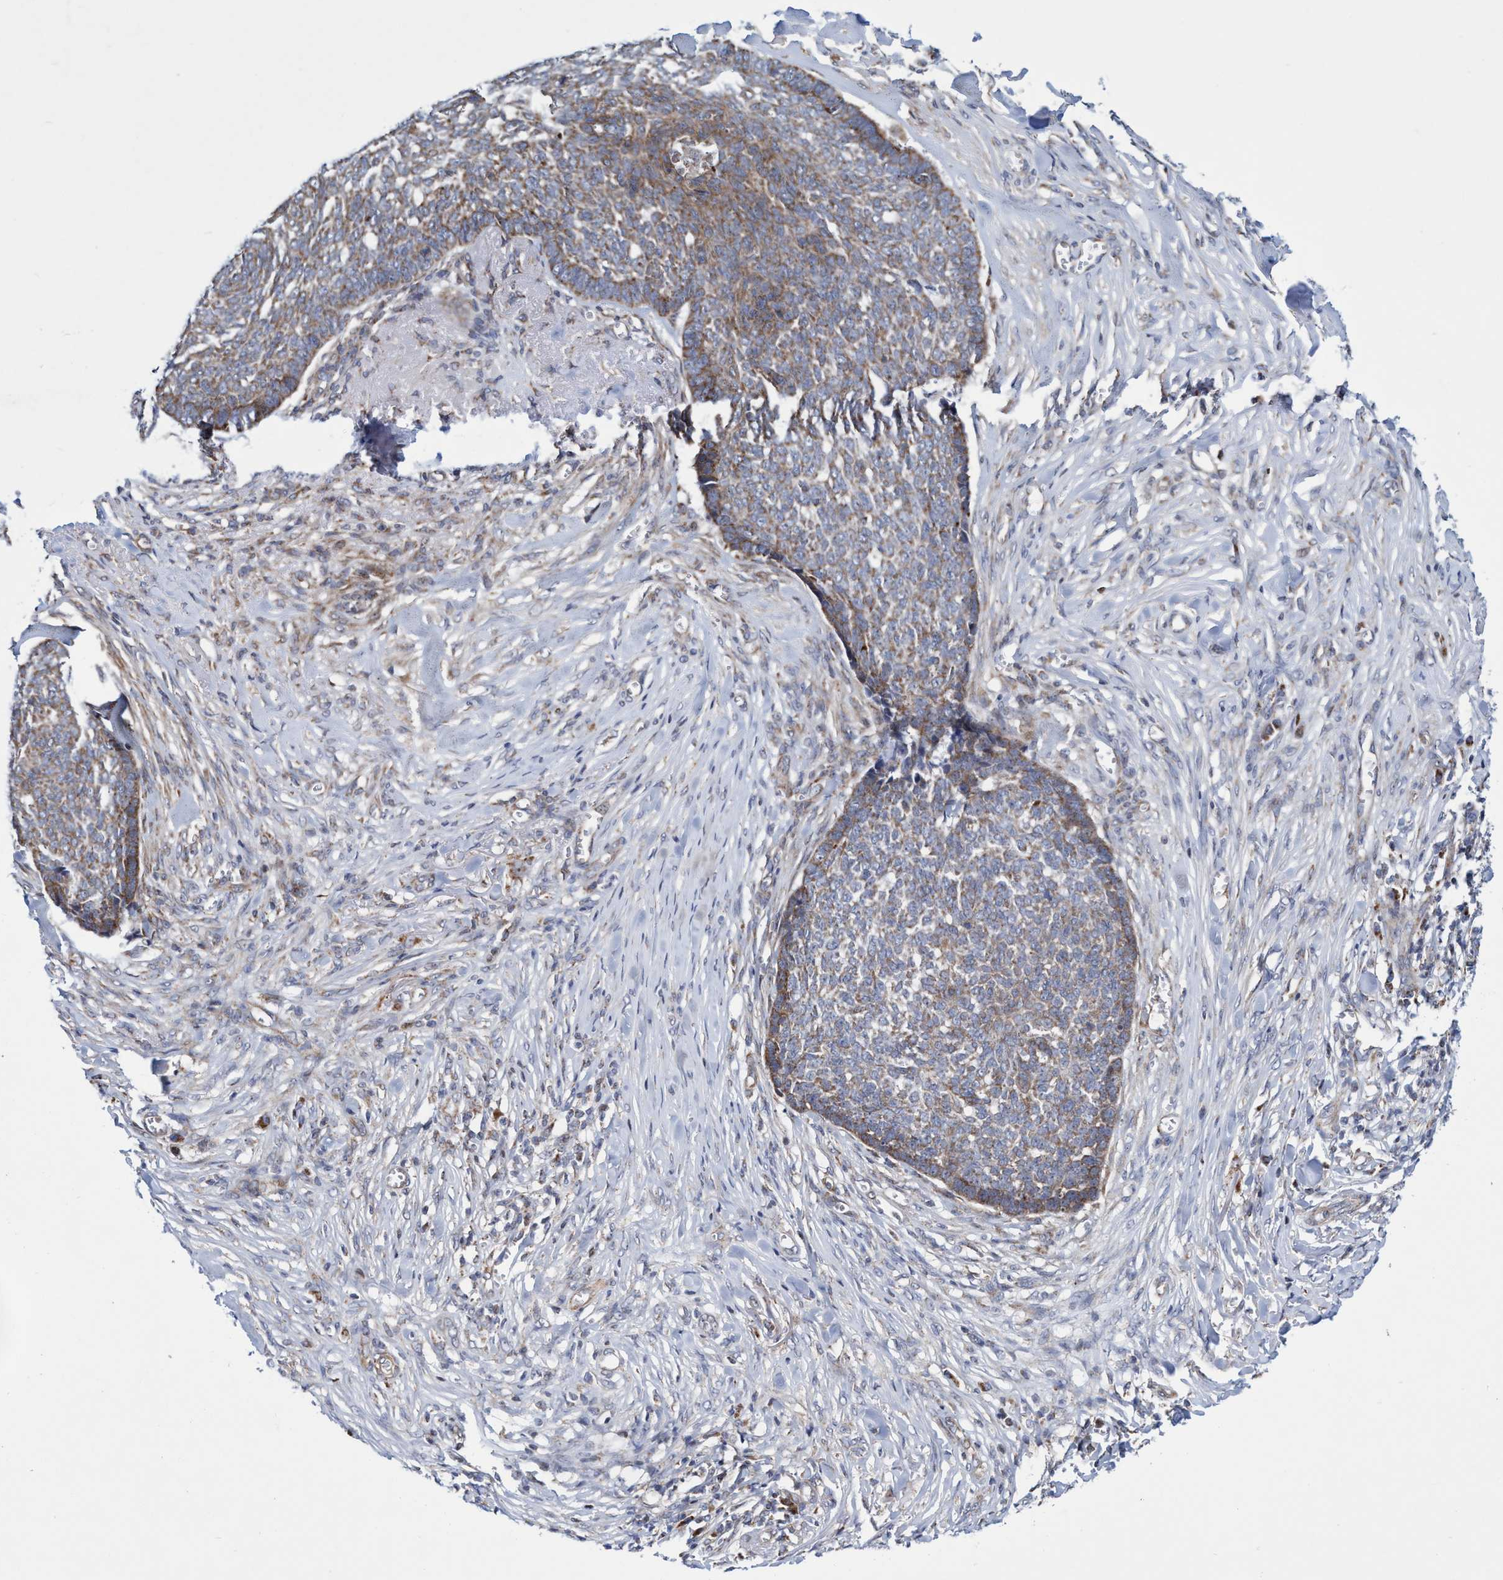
{"staining": {"intensity": "moderate", "quantity": ">75%", "location": "cytoplasmic/membranous"}, "tissue": "skin cancer", "cell_type": "Tumor cells", "image_type": "cancer", "snomed": [{"axis": "morphology", "description": "Basal cell carcinoma"}, {"axis": "topography", "description": "Skin"}], "caption": "Immunohistochemistry (IHC) image of basal cell carcinoma (skin) stained for a protein (brown), which reveals medium levels of moderate cytoplasmic/membranous positivity in about >75% of tumor cells.", "gene": "POLR1F", "patient": {"sex": "male", "age": 84}}